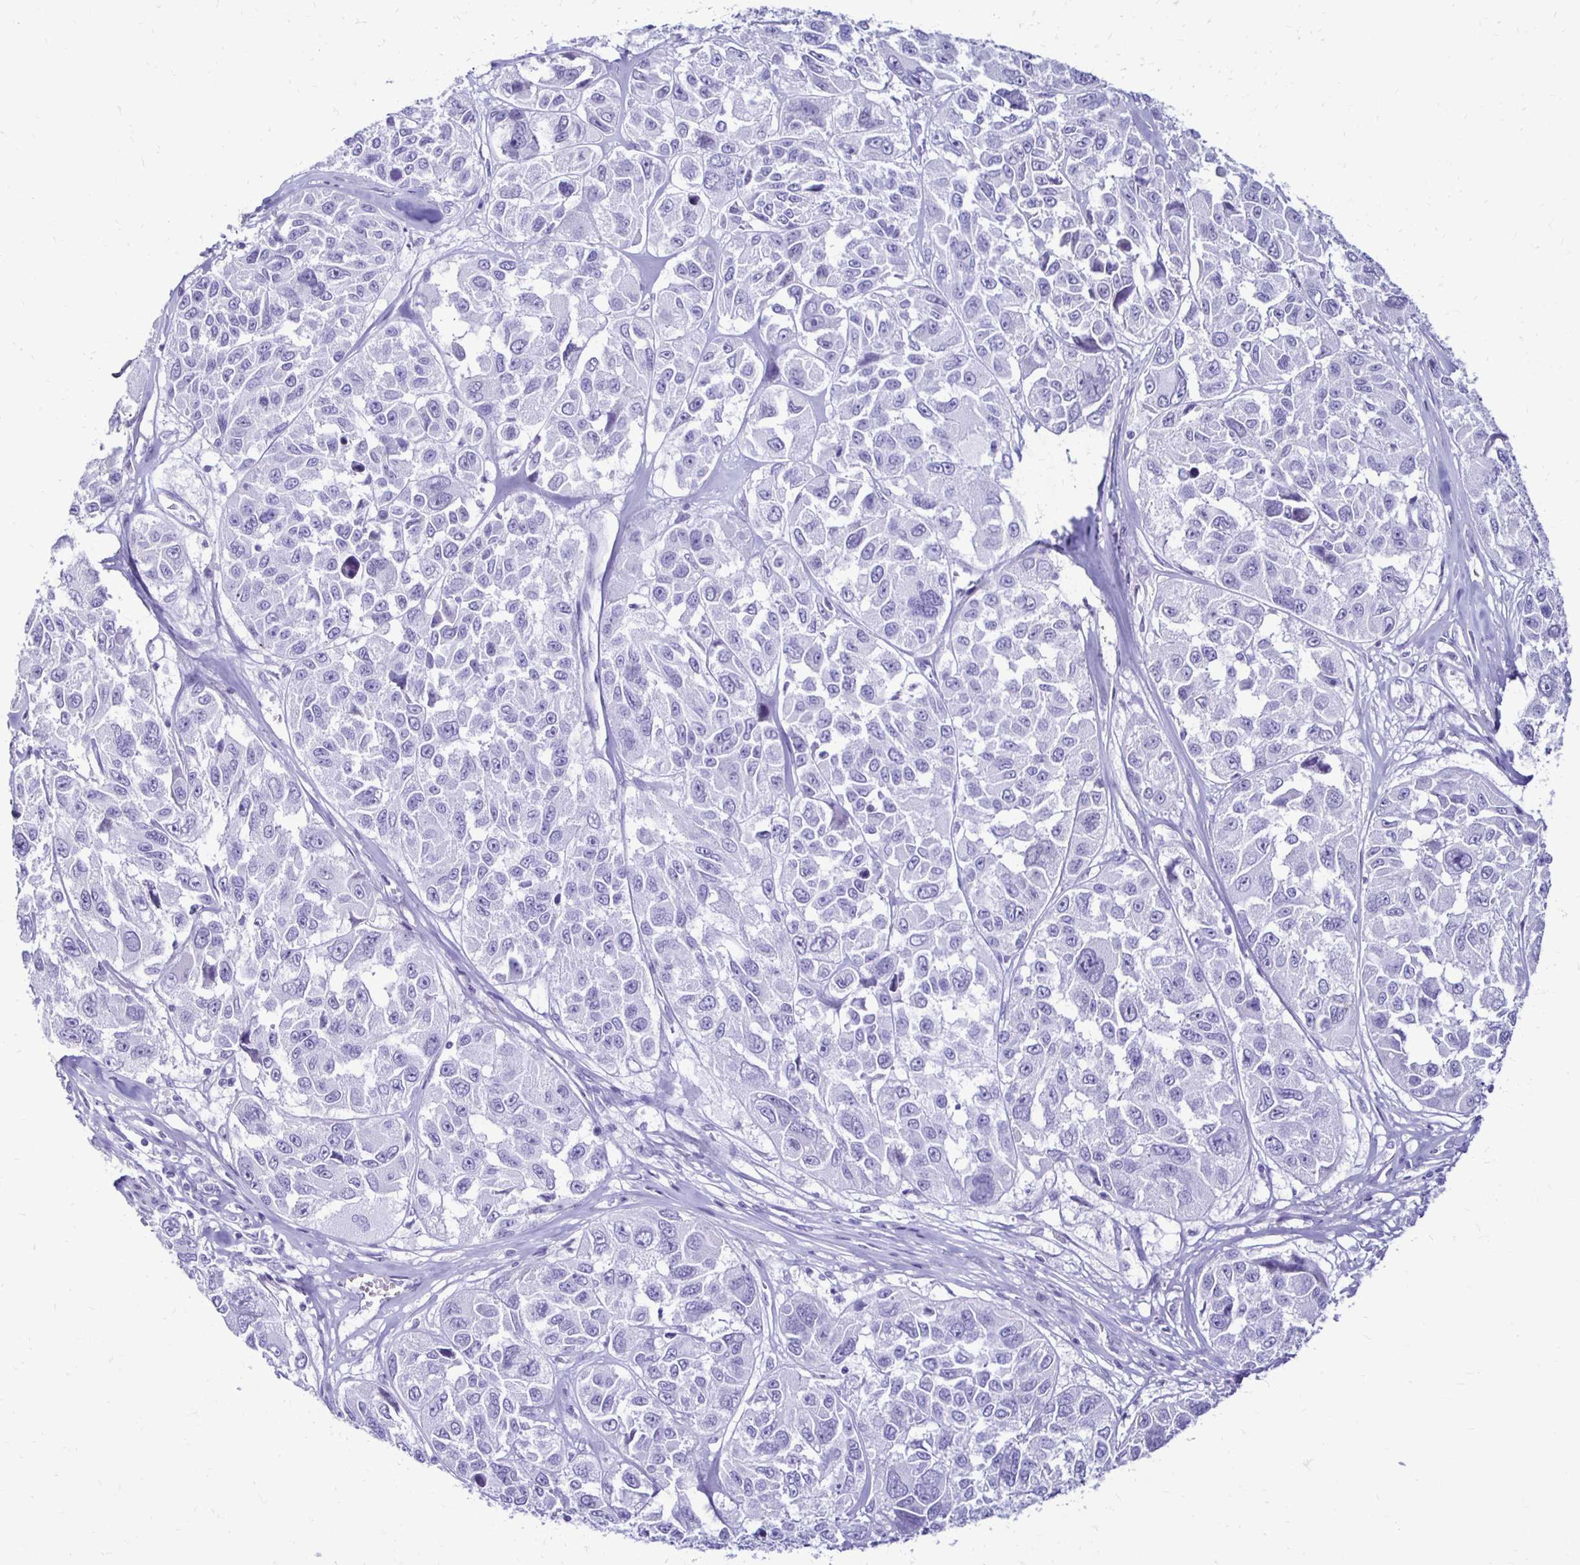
{"staining": {"intensity": "negative", "quantity": "none", "location": "none"}, "tissue": "melanoma", "cell_type": "Tumor cells", "image_type": "cancer", "snomed": [{"axis": "morphology", "description": "Malignant melanoma, NOS"}, {"axis": "topography", "description": "Skin"}], "caption": "A high-resolution photomicrograph shows immunohistochemistry staining of melanoma, which reveals no significant positivity in tumor cells.", "gene": "CST5", "patient": {"sex": "female", "age": 66}}